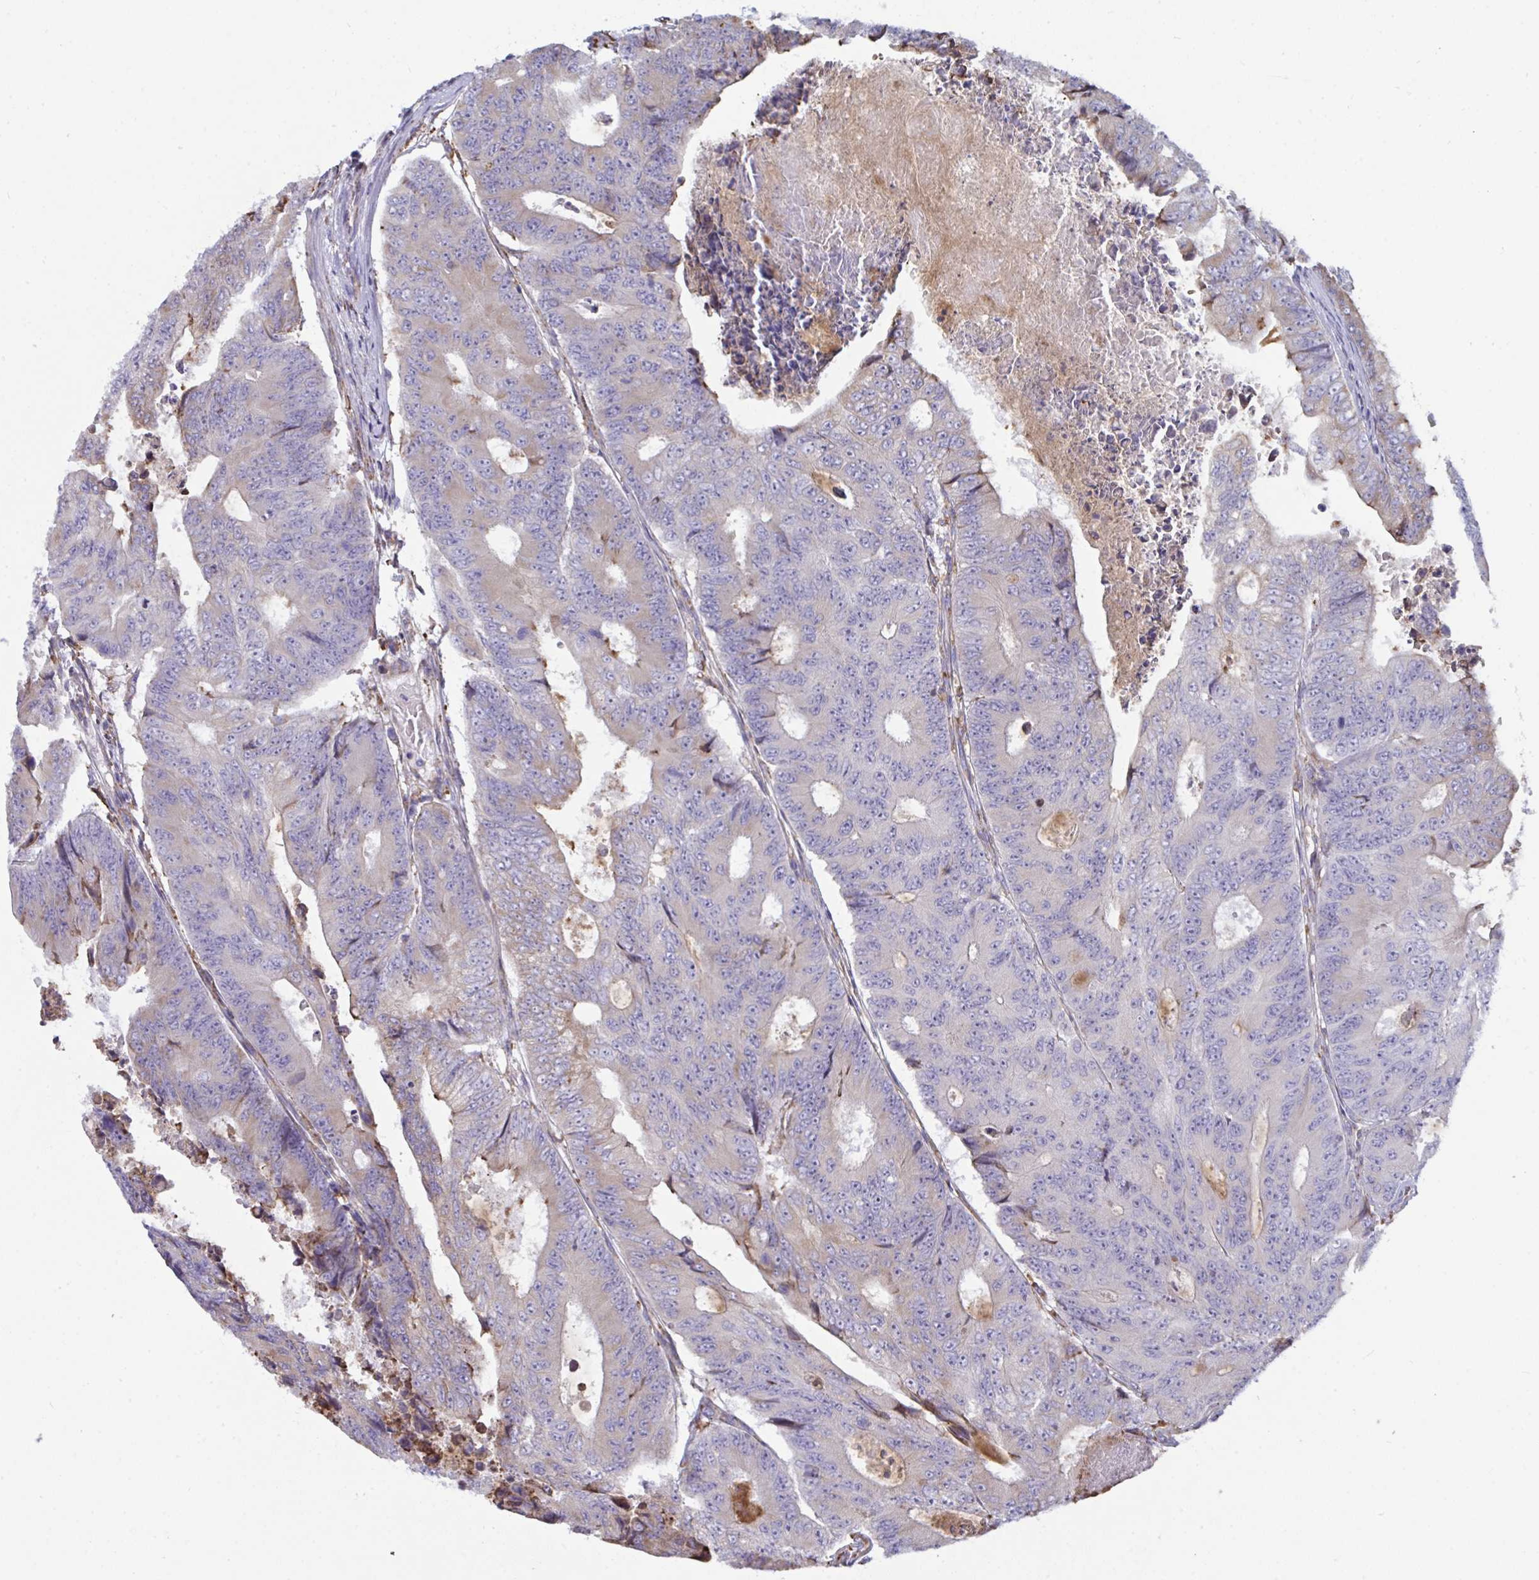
{"staining": {"intensity": "weak", "quantity": "<25%", "location": "cytoplasmic/membranous"}, "tissue": "colorectal cancer", "cell_type": "Tumor cells", "image_type": "cancer", "snomed": [{"axis": "morphology", "description": "Adenocarcinoma, NOS"}, {"axis": "topography", "description": "Colon"}], "caption": "The photomicrograph exhibits no staining of tumor cells in adenocarcinoma (colorectal).", "gene": "MYMK", "patient": {"sex": "female", "age": 48}}